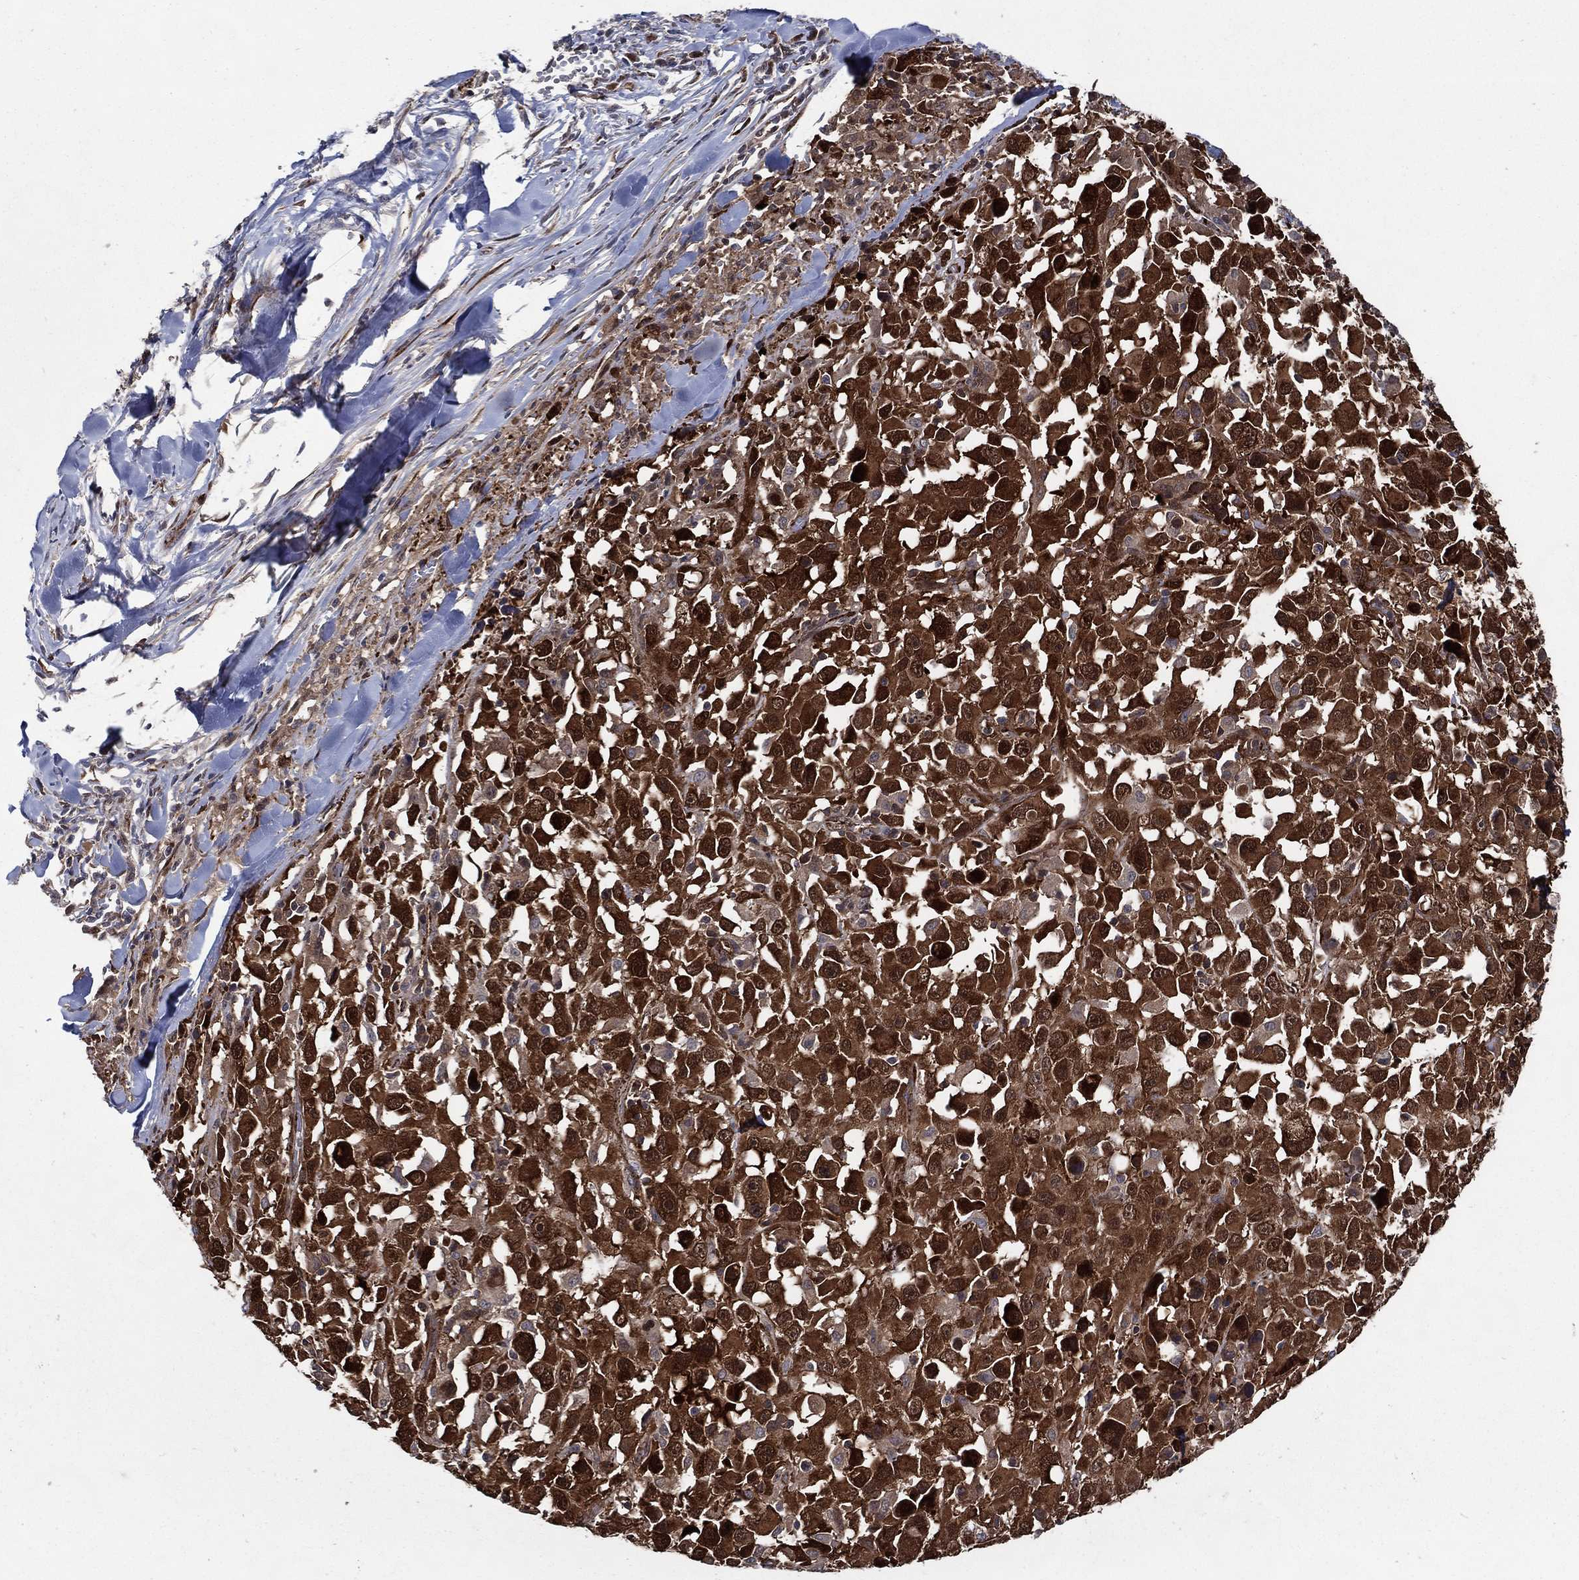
{"staining": {"intensity": "strong", "quantity": ">75%", "location": "cytoplasmic/membranous"}, "tissue": "melanoma", "cell_type": "Tumor cells", "image_type": "cancer", "snomed": [{"axis": "morphology", "description": "Malignant melanoma, Metastatic site"}, {"axis": "topography", "description": "Lymph node"}], "caption": "Immunohistochemistry photomicrograph of human melanoma stained for a protein (brown), which shows high levels of strong cytoplasmic/membranous staining in approximately >75% of tumor cells.", "gene": "ARHGAP11A", "patient": {"sex": "male", "age": 50}}